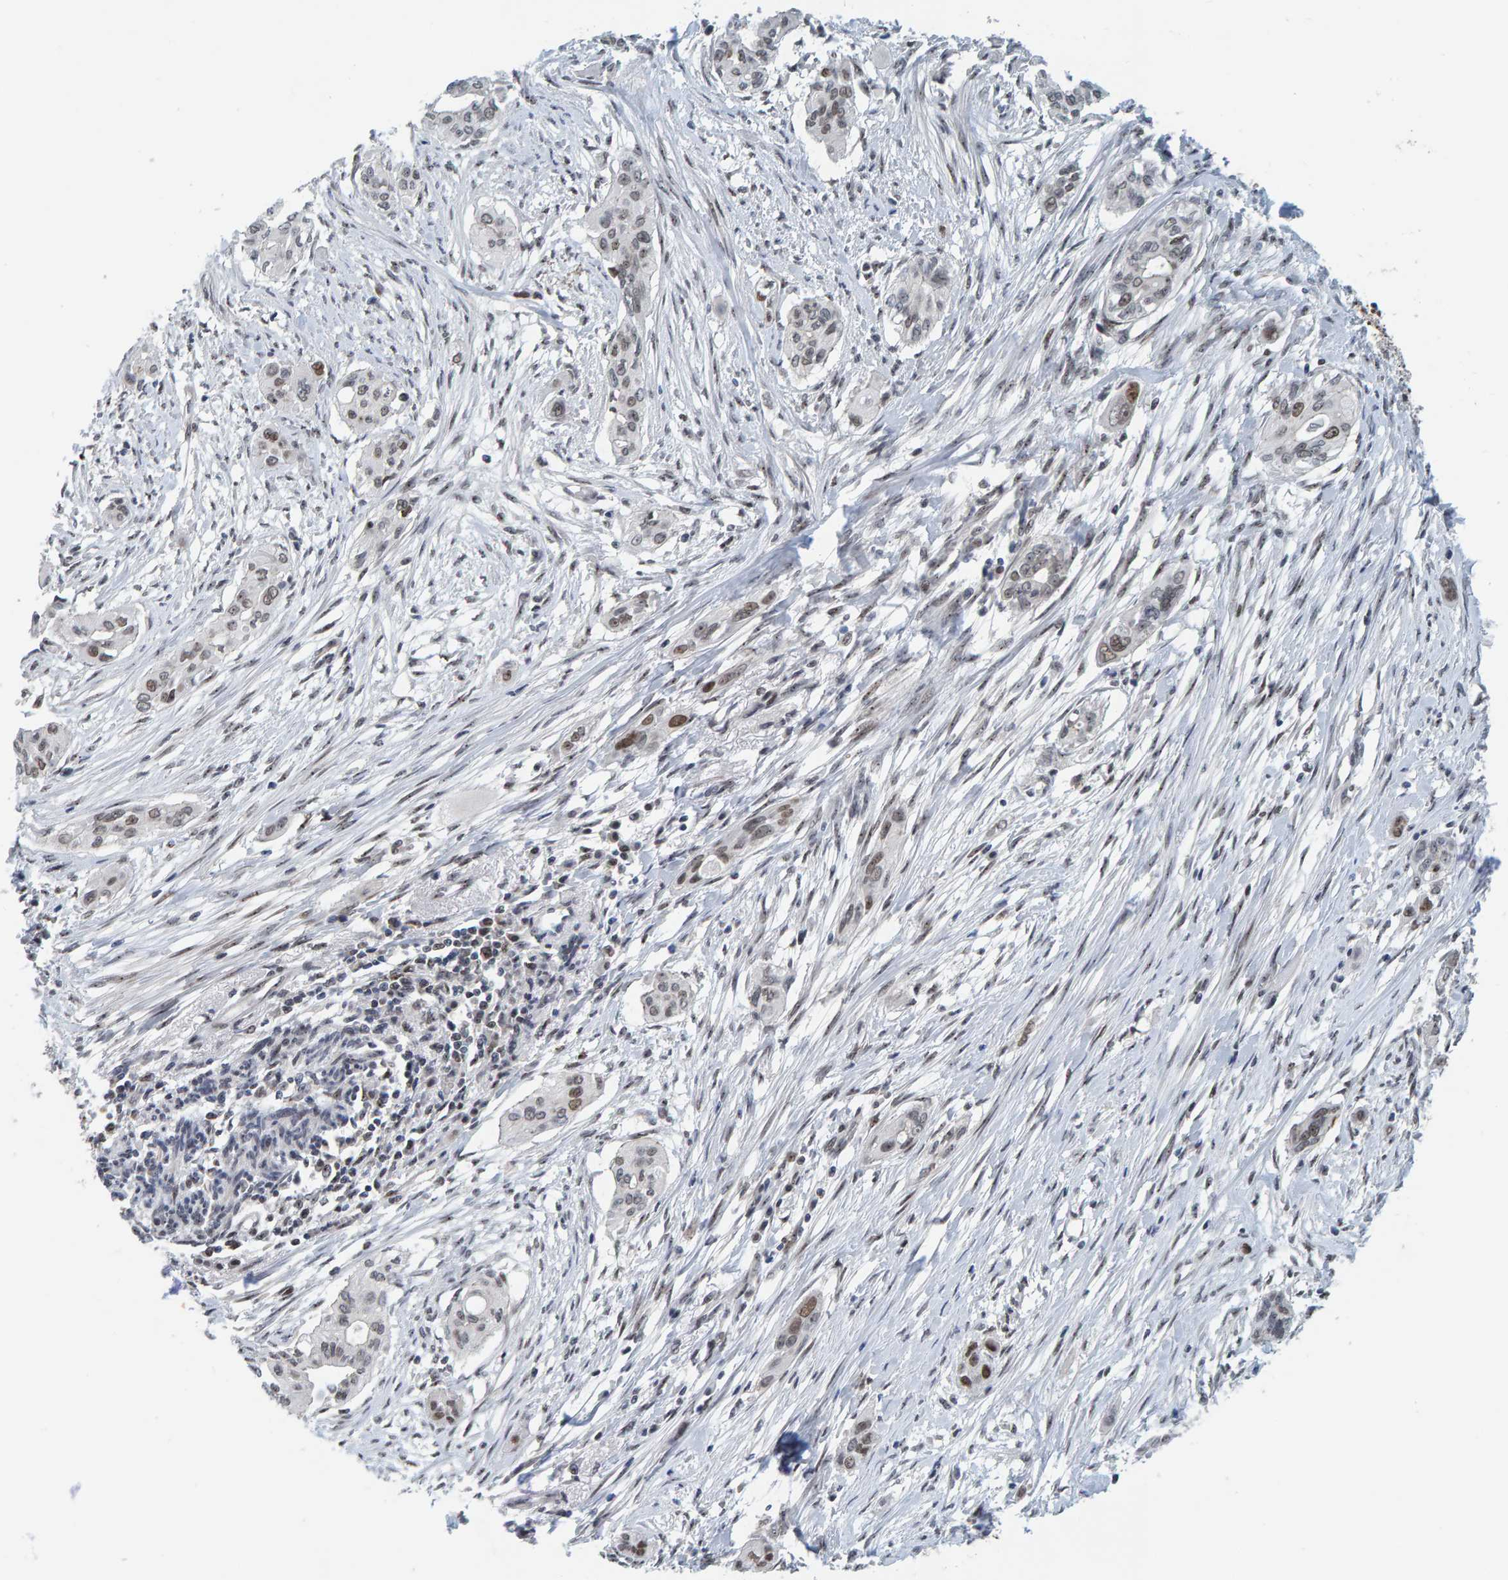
{"staining": {"intensity": "weak", "quantity": "25%-75%", "location": "nuclear"}, "tissue": "pancreatic cancer", "cell_type": "Tumor cells", "image_type": "cancer", "snomed": [{"axis": "morphology", "description": "Adenocarcinoma, NOS"}, {"axis": "topography", "description": "Pancreas"}], "caption": "Human adenocarcinoma (pancreatic) stained with a brown dye displays weak nuclear positive staining in about 25%-75% of tumor cells.", "gene": "POLR1E", "patient": {"sex": "female", "age": 60}}